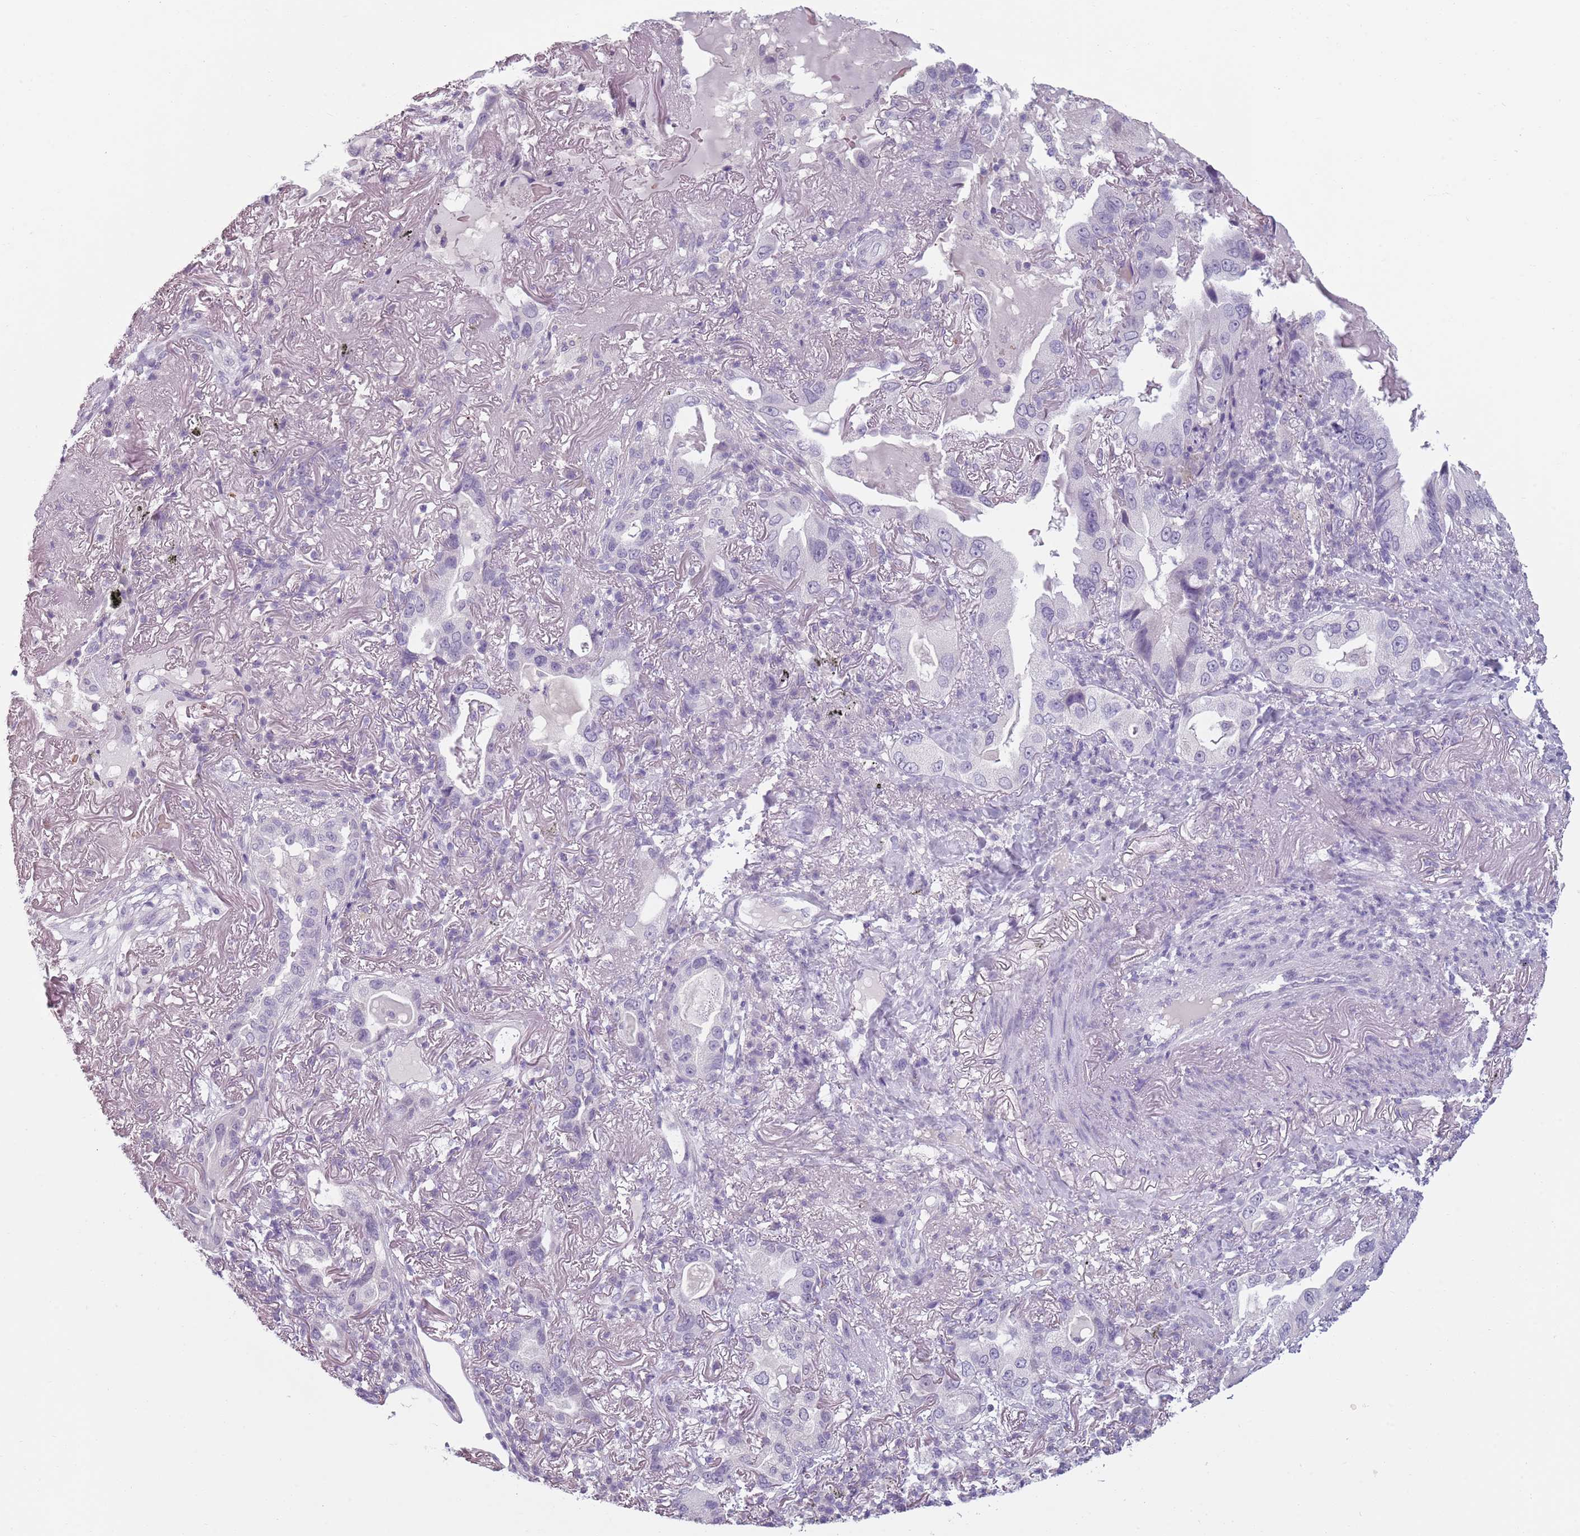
{"staining": {"intensity": "negative", "quantity": "none", "location": "none"}, "tissue": "lung cancer", "cell_type": "Tumor cells", "image_type": "cancer", "snomed": [{"axis": "morphology", "description": "Adenocarcinoma, NOS"}, {"axis": "topography", "description": "Lung"}], "caption": "IHC image of adenocarcinoma (lung) stained for a protein (brown), which demonstrates no staining in tumor cells. (DAB (3,3'-diaminobenzidine) immunohistochemistry (IHC) with hematoxylin counter stain).", "gene": "PIEZO1", "patient": {"sex": "female", "age": 69}}